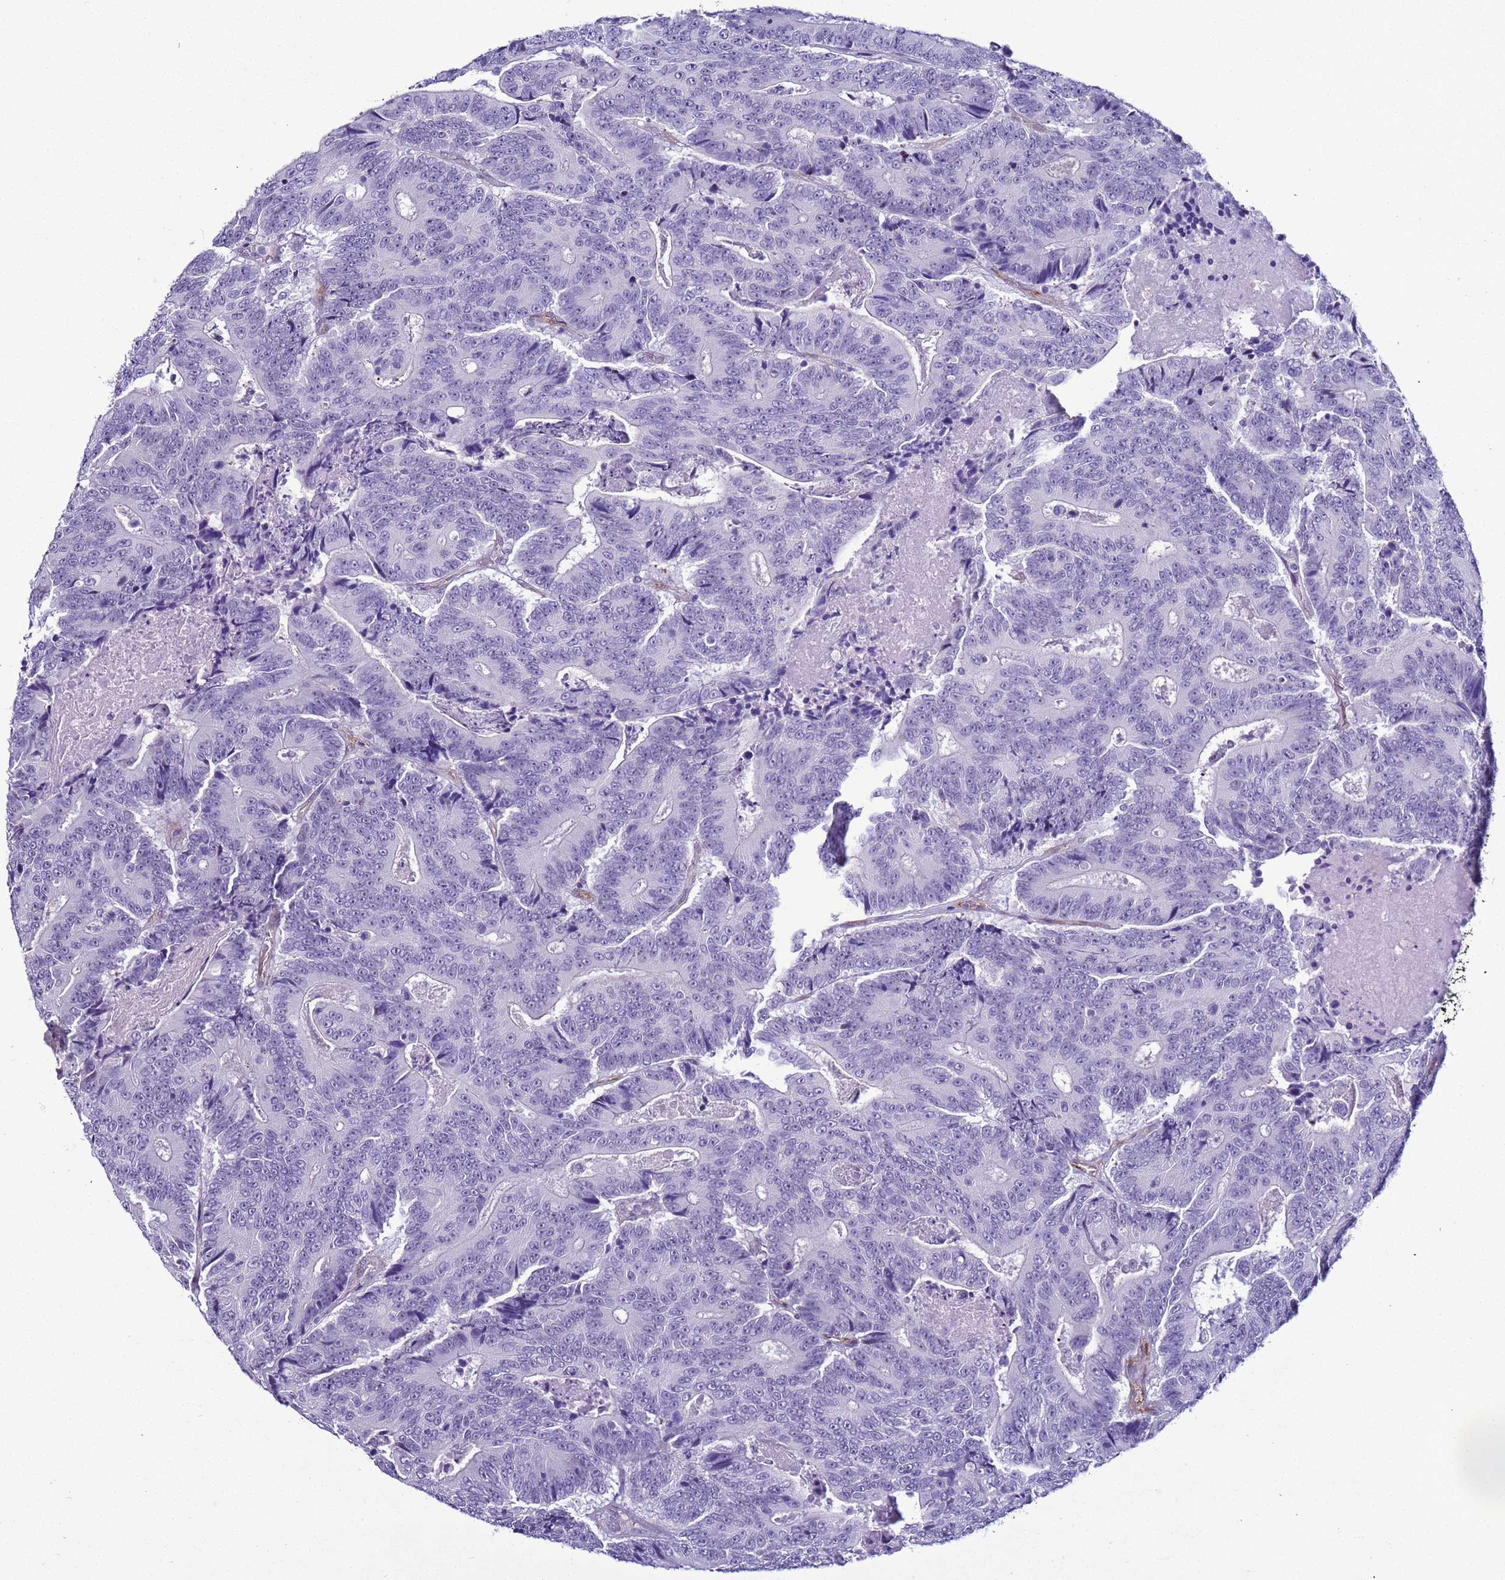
{"staining": {"intensity": "negative", "quantity": "none", "location": "none"}, "tissue": "colorectal cancer", "cell_type": "Tumor cells", "image_type": "cancer", "snomed": [{"axis": "morphology", "description": "Adenocarcinoma, NOS"}, {"axis": "topography", "description": "Colon"}], "caption": "Immunohistochemistry image of neoplastic tissue: human colorectal cancer stained with DAB (3,3'-diaminobenzidine) reveals no significant protein expression in tumor cells.", "gene": "LRRC10B", "patient": {"sex": "male", "age": 83}}